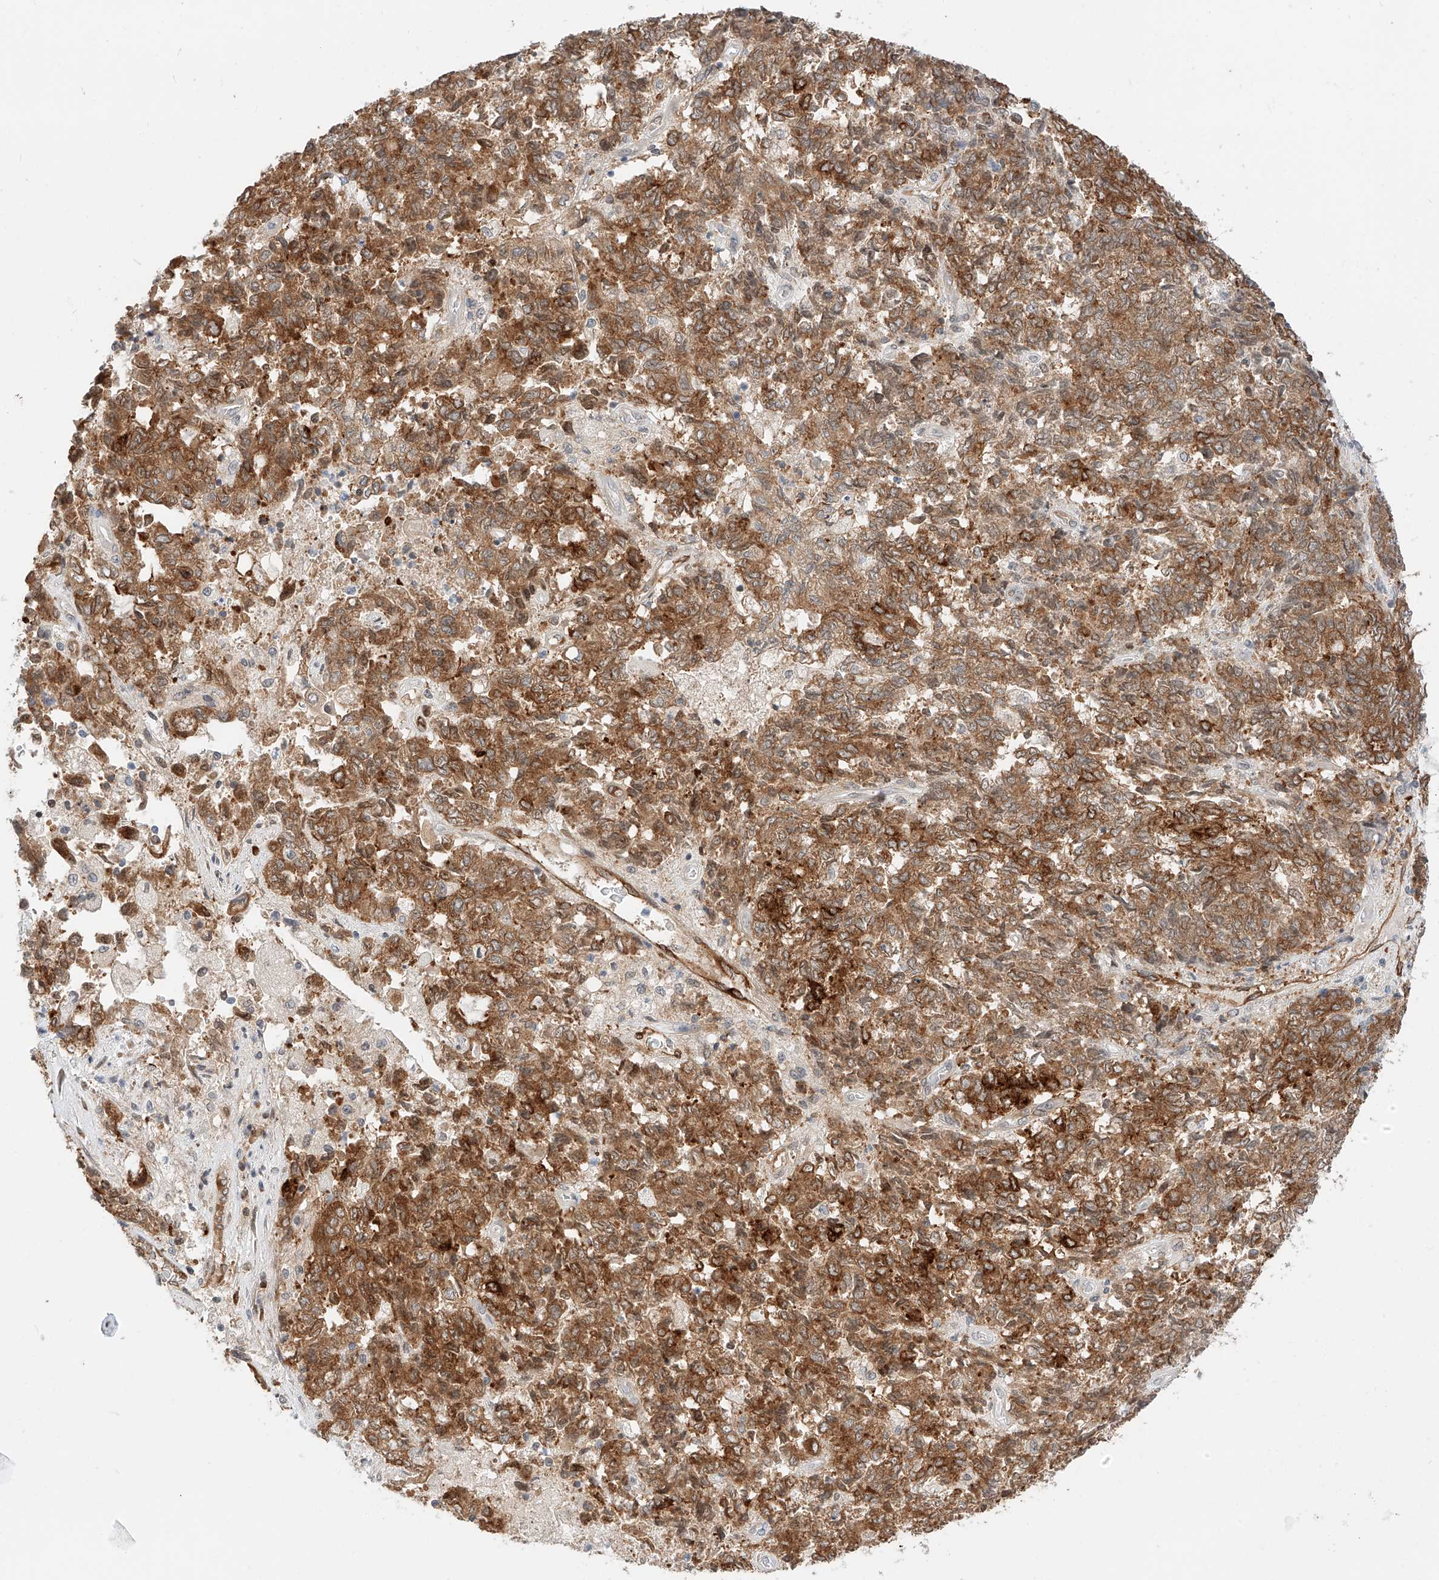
{"staining": {"intensity": "moderate", "quantity": ">75%", "location": "cytoplasmic/membranous"}, "tissue": "endometrial cancer", "cell_type": "Tumor cells", "image_type": "cancer", "snomed": [{"axis": "morphology", "description": "Adenocarcinoma, NOS"}, {"axis": "topography", "description": "Endometrium"}], "caption": "DAB immunohistochemical staining of human endometrial cancer demonstrates moderate cytoplasmic/membranous protein expression in approximately >75% of tumor cells. (IHC, brightfield microscopy, high magnification).", "gene": "CARMIL1", "patient": {"sex": "female", "age": 80}}